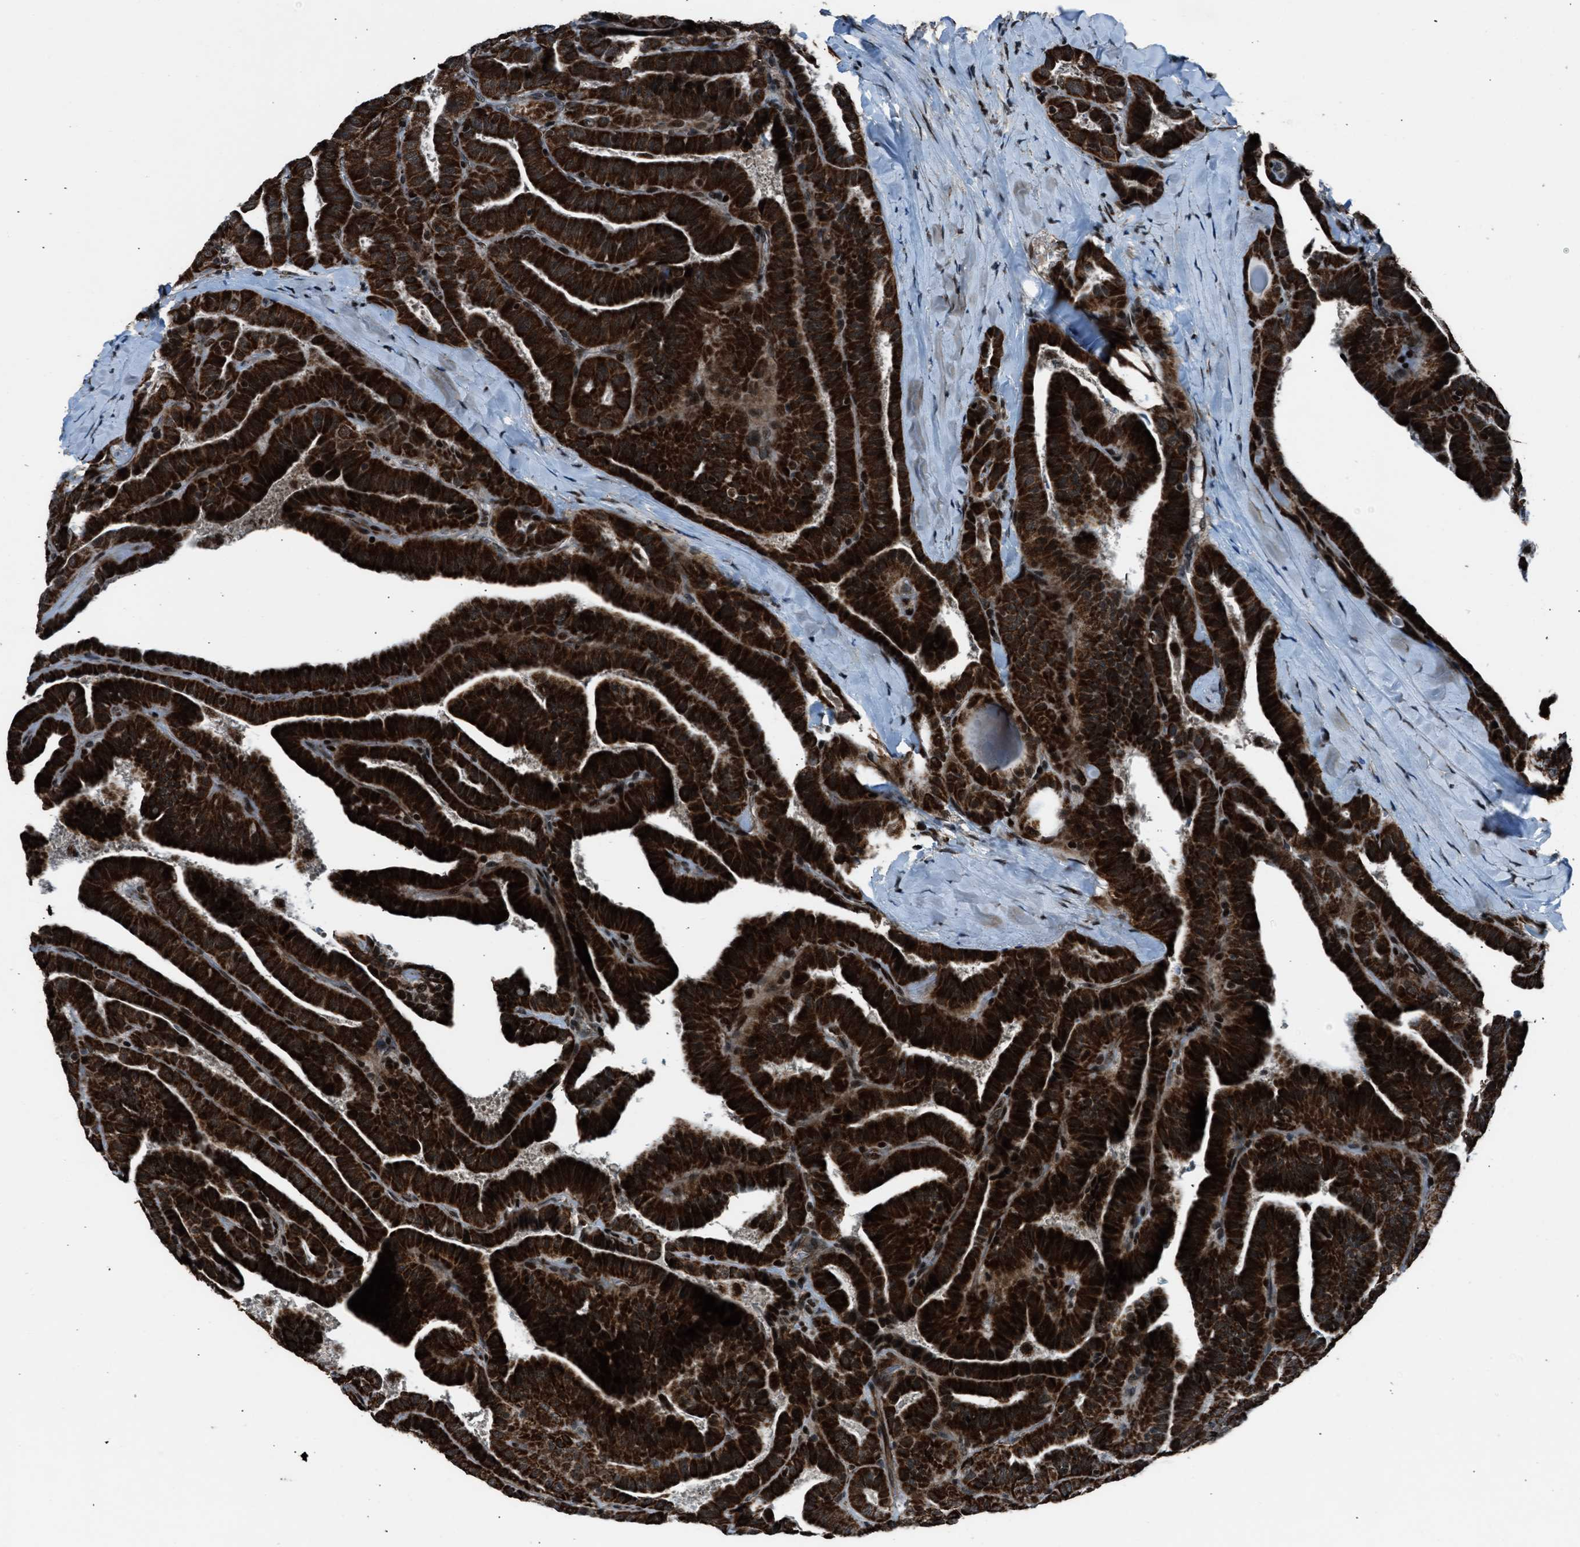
{"staining": {"intensity": "strong", "quantity": ">75%", "location": "cytoplasmic/membranous"}, "tissue": "thyroid cancer", "cell_type": "Tumor cells", "image_type": "cancer", "snomed": [{"axis": "morphology", "description": "Papillary adenocarcinoma, NOS"}, {"axis": "topography", "description": "Thyroid gland"}], "caption": "Immunohistochemistry (IHC) photomicrograph of thyroid papillary adenocarcinoma stained for a protein (brown), which demonstrates high levels of strong cytoplasmic/membranous expression in approximately >75% of tumor cells.", "gene": "MORC3", "patient": {"sex": "male", "age": 77}}